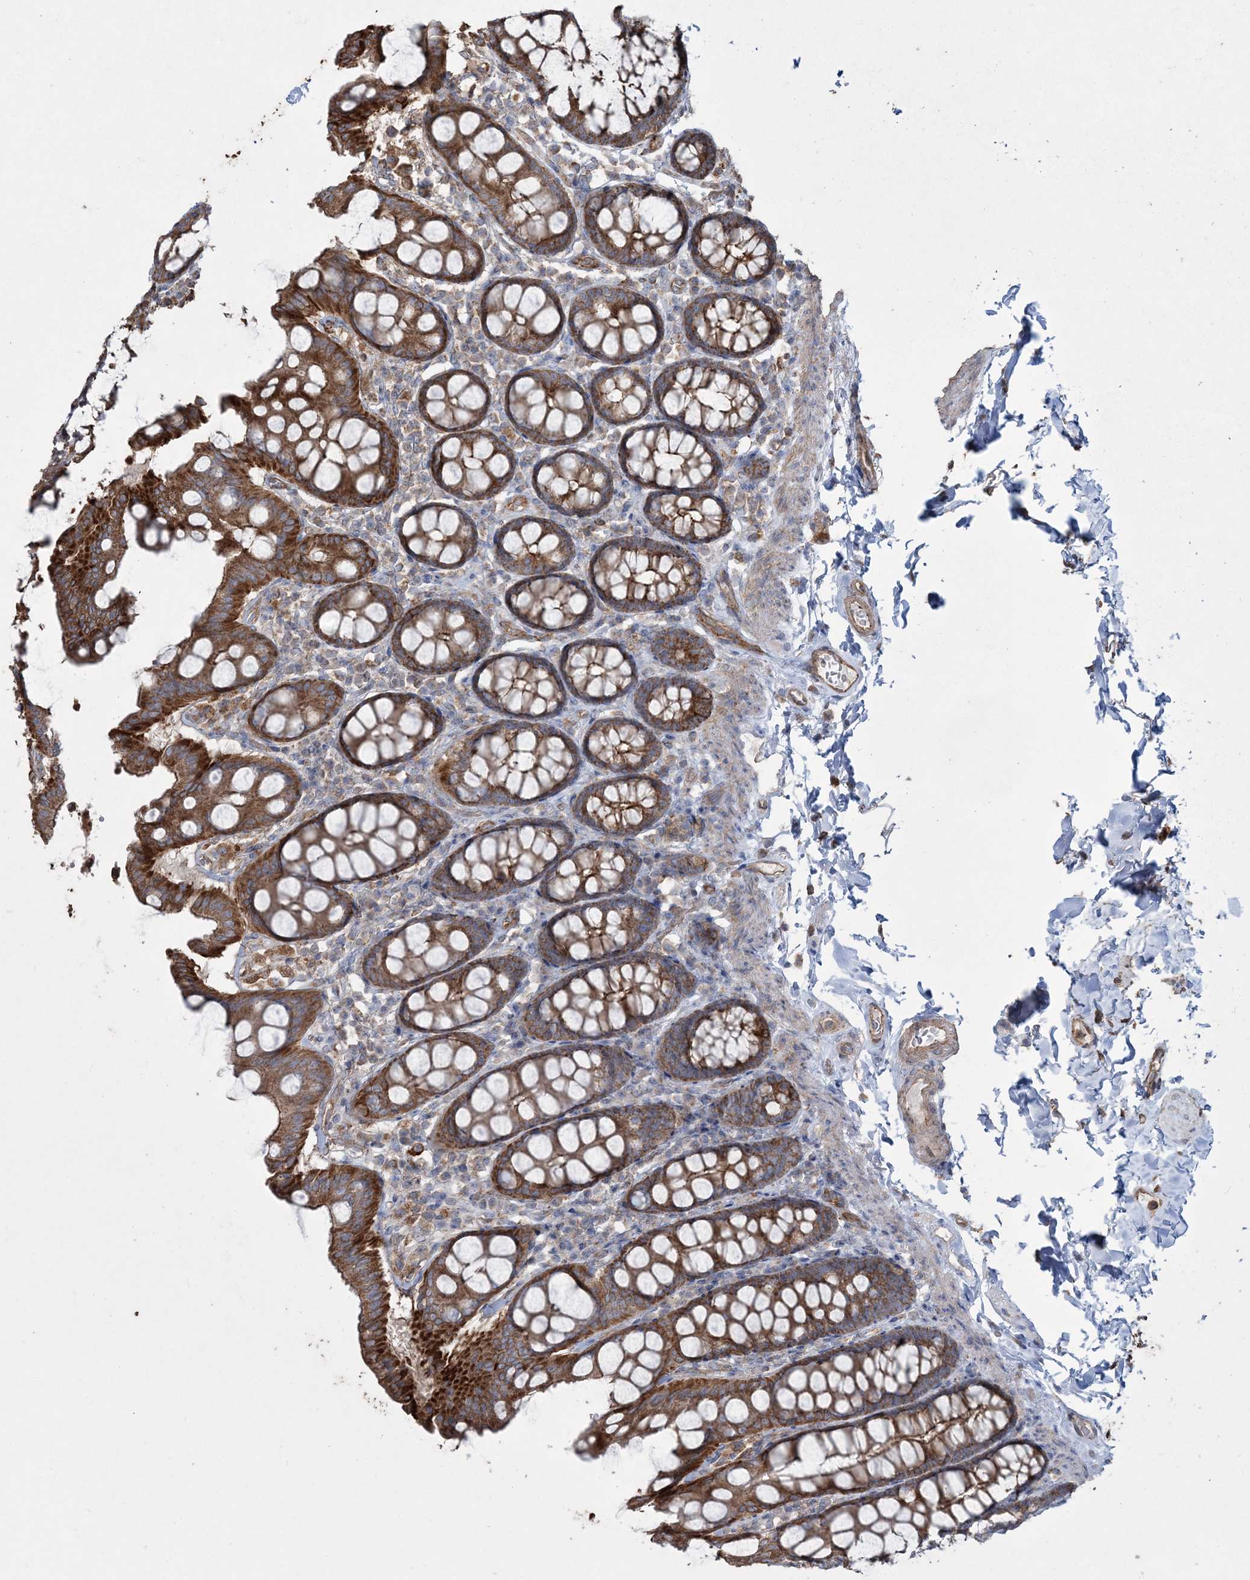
{"staining": {"intensity": "moderate", "quantity": ">75%", "location": "cytoplasmic/membranous"}, "tissue": "colon", "cell_type": "Endothelial cells", "image_type": "normal", "snomed": [{"axis": "morphology", "description": "Normal tissue, NOS"}, {"axis": "topography", "description": "Colon"}, {"axis": "topography", "description": "Peripheral nerve tissue"}], "caption": "Immunohistochemistry (IHC) image of normal colon stained for a protein (brown), which shows medium levels of moderate cytoplasmic/membranous expression in about >75% of endothelial cells.", "gene": "TTC7A", "patient": {"sex": "female", "age": 61}}